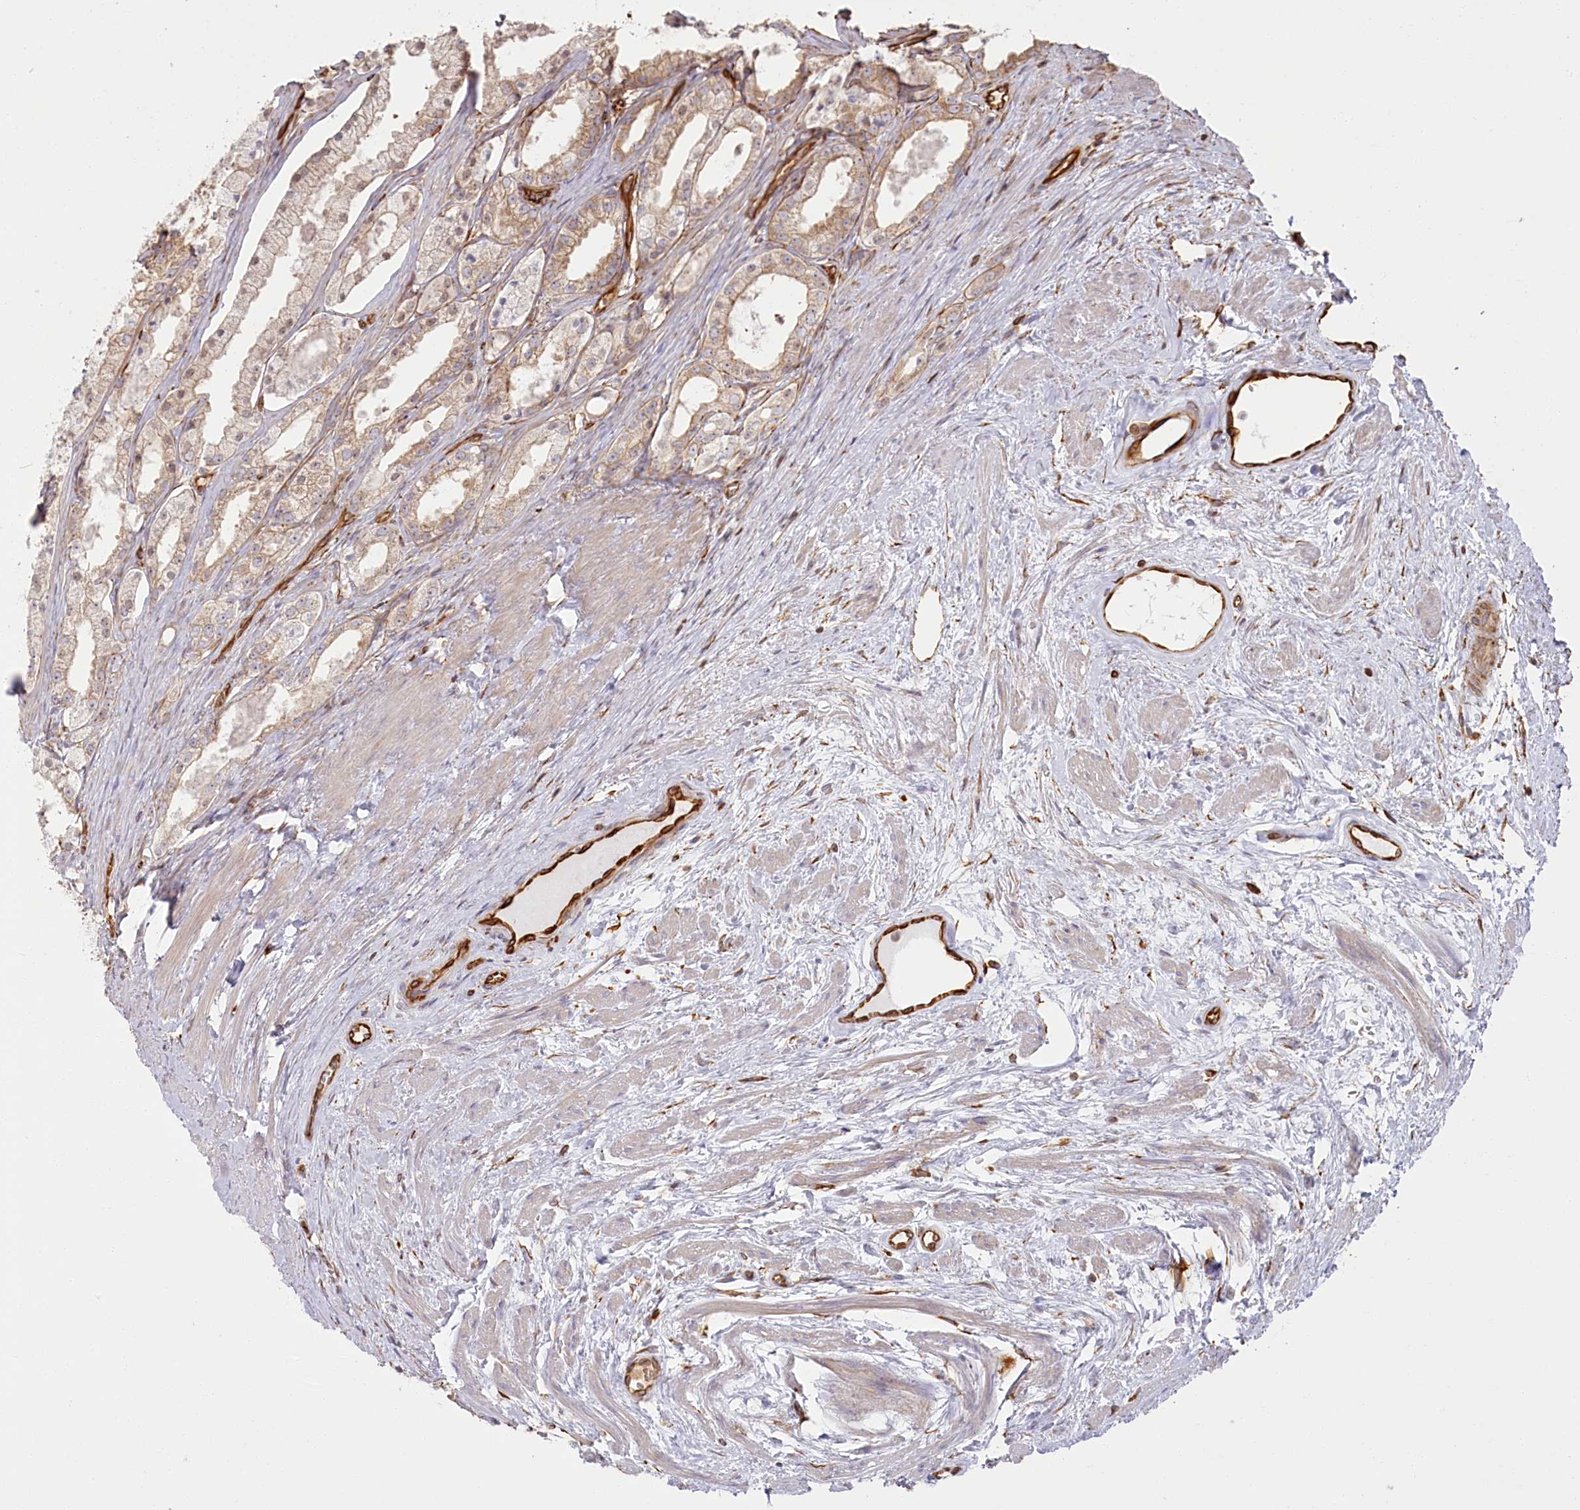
{"staining": {"intensity": "weak", "quantity": "<25%", "location": "cytoplasmic/membranous"}, "tissue": "prostate cancer", "cell_type": "Tumor cells", "image_type": "cancer", "snomed": [{"axis": "morphology", "description": "Adenocarcinoma, High grade"}, {"axis": "topography", "description": "Prostate"}], "caption": "Immunohistochemistry (IHC) micrograph of neoplastic tissue: prostate cancer (high-grade adenocarcinoma) stained with DAB (3,3'-diaminobenzidine) displays no significant protein staining in tumor cells.", "gene": "TTC1", "patient": {"sex": "male", "age": 68}}